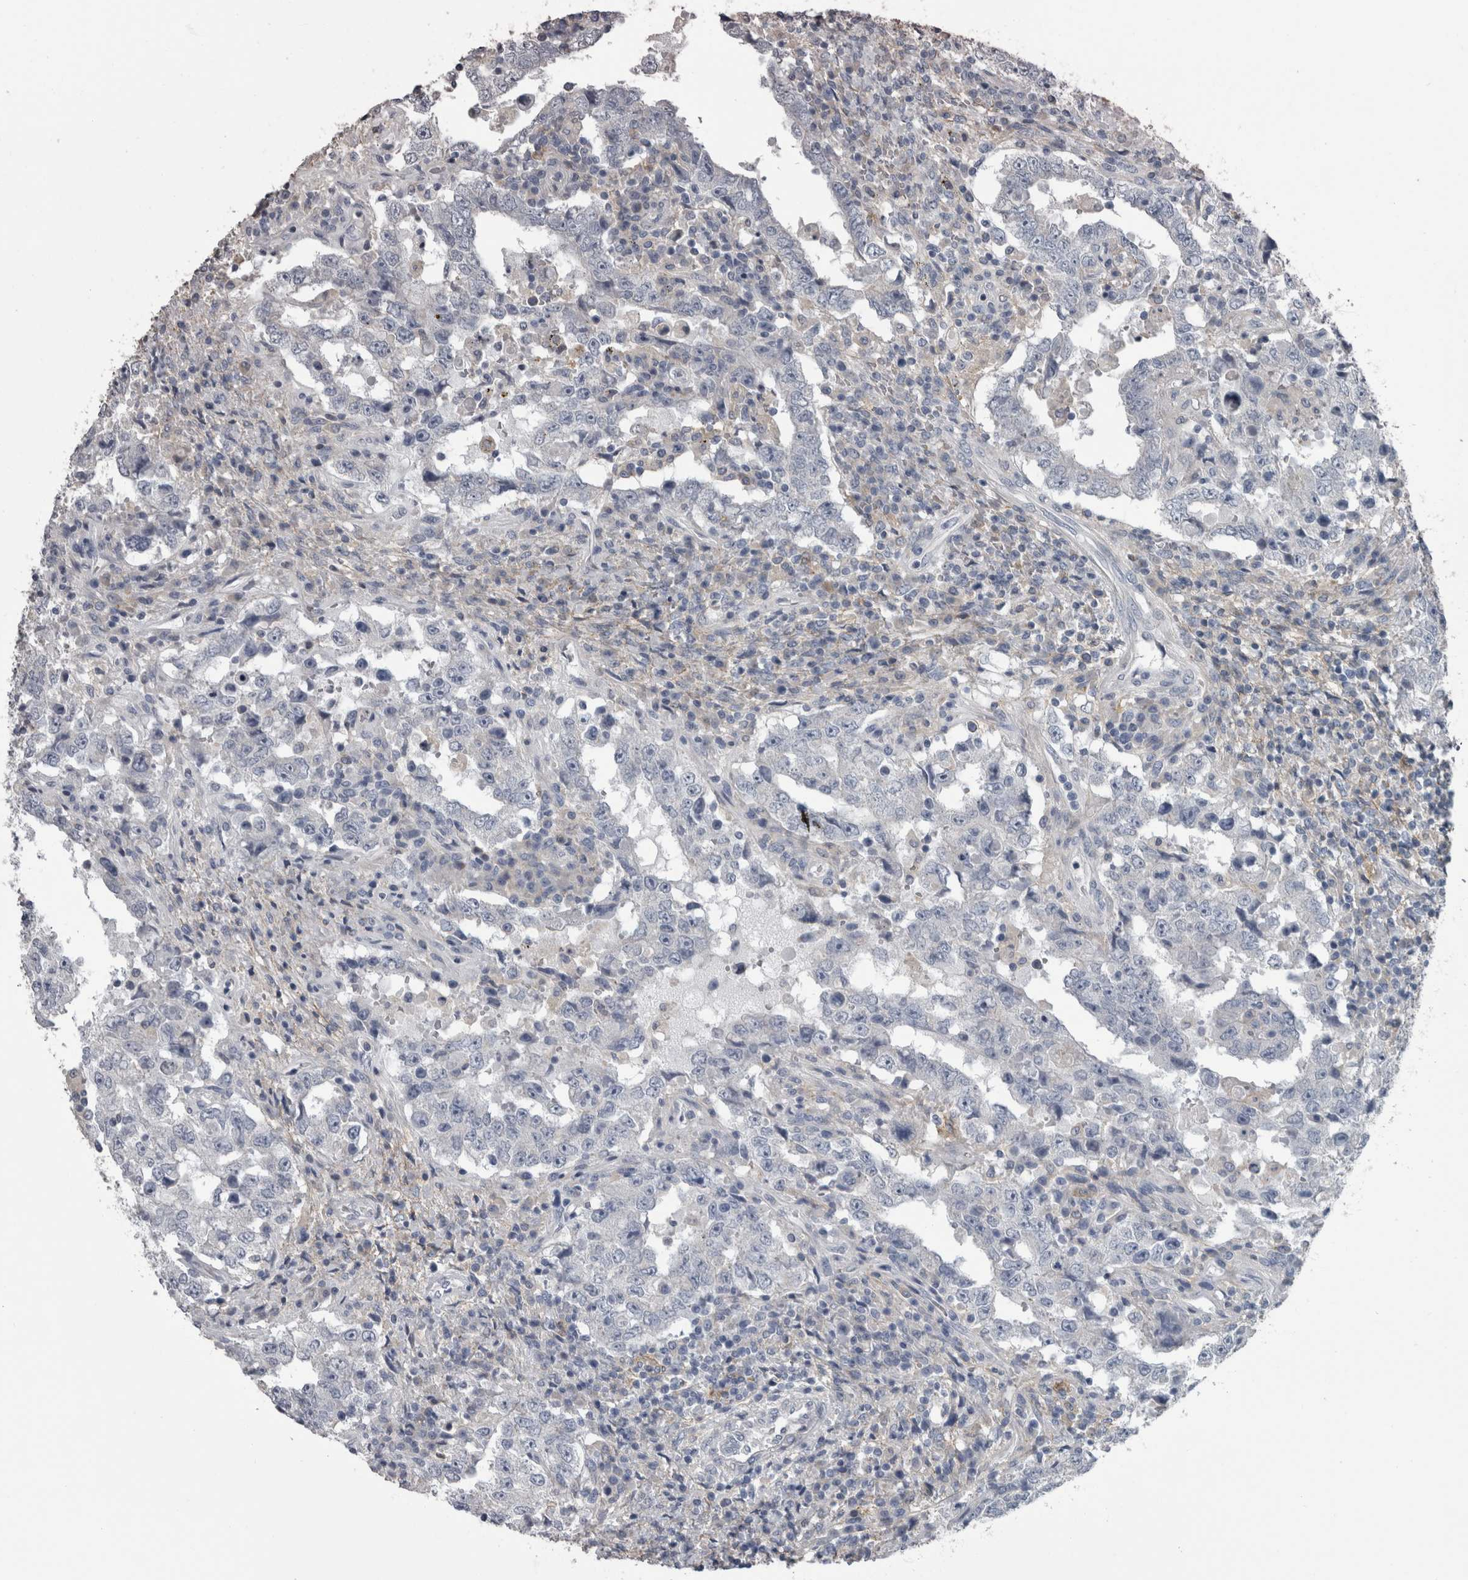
{"staining": {"intensity": "negative", "quantity": "none", "location": "none"}, "tissue": "testis cancer", "cell_type": "Tumor cells", "image_type": "cancer", "snomed": [{"axis": "morphology", "description": "Carcinoma, Embryonal, NOS"}, {"axis": "topography", "description": "Testis"}], "caption": "Immunohistochemistry (IHC) of testis embryonal carcinoma exhibits no expression in tumor cells.", "gene": "EFEMP2", "patient": {"sex": "male", "age": 26}}